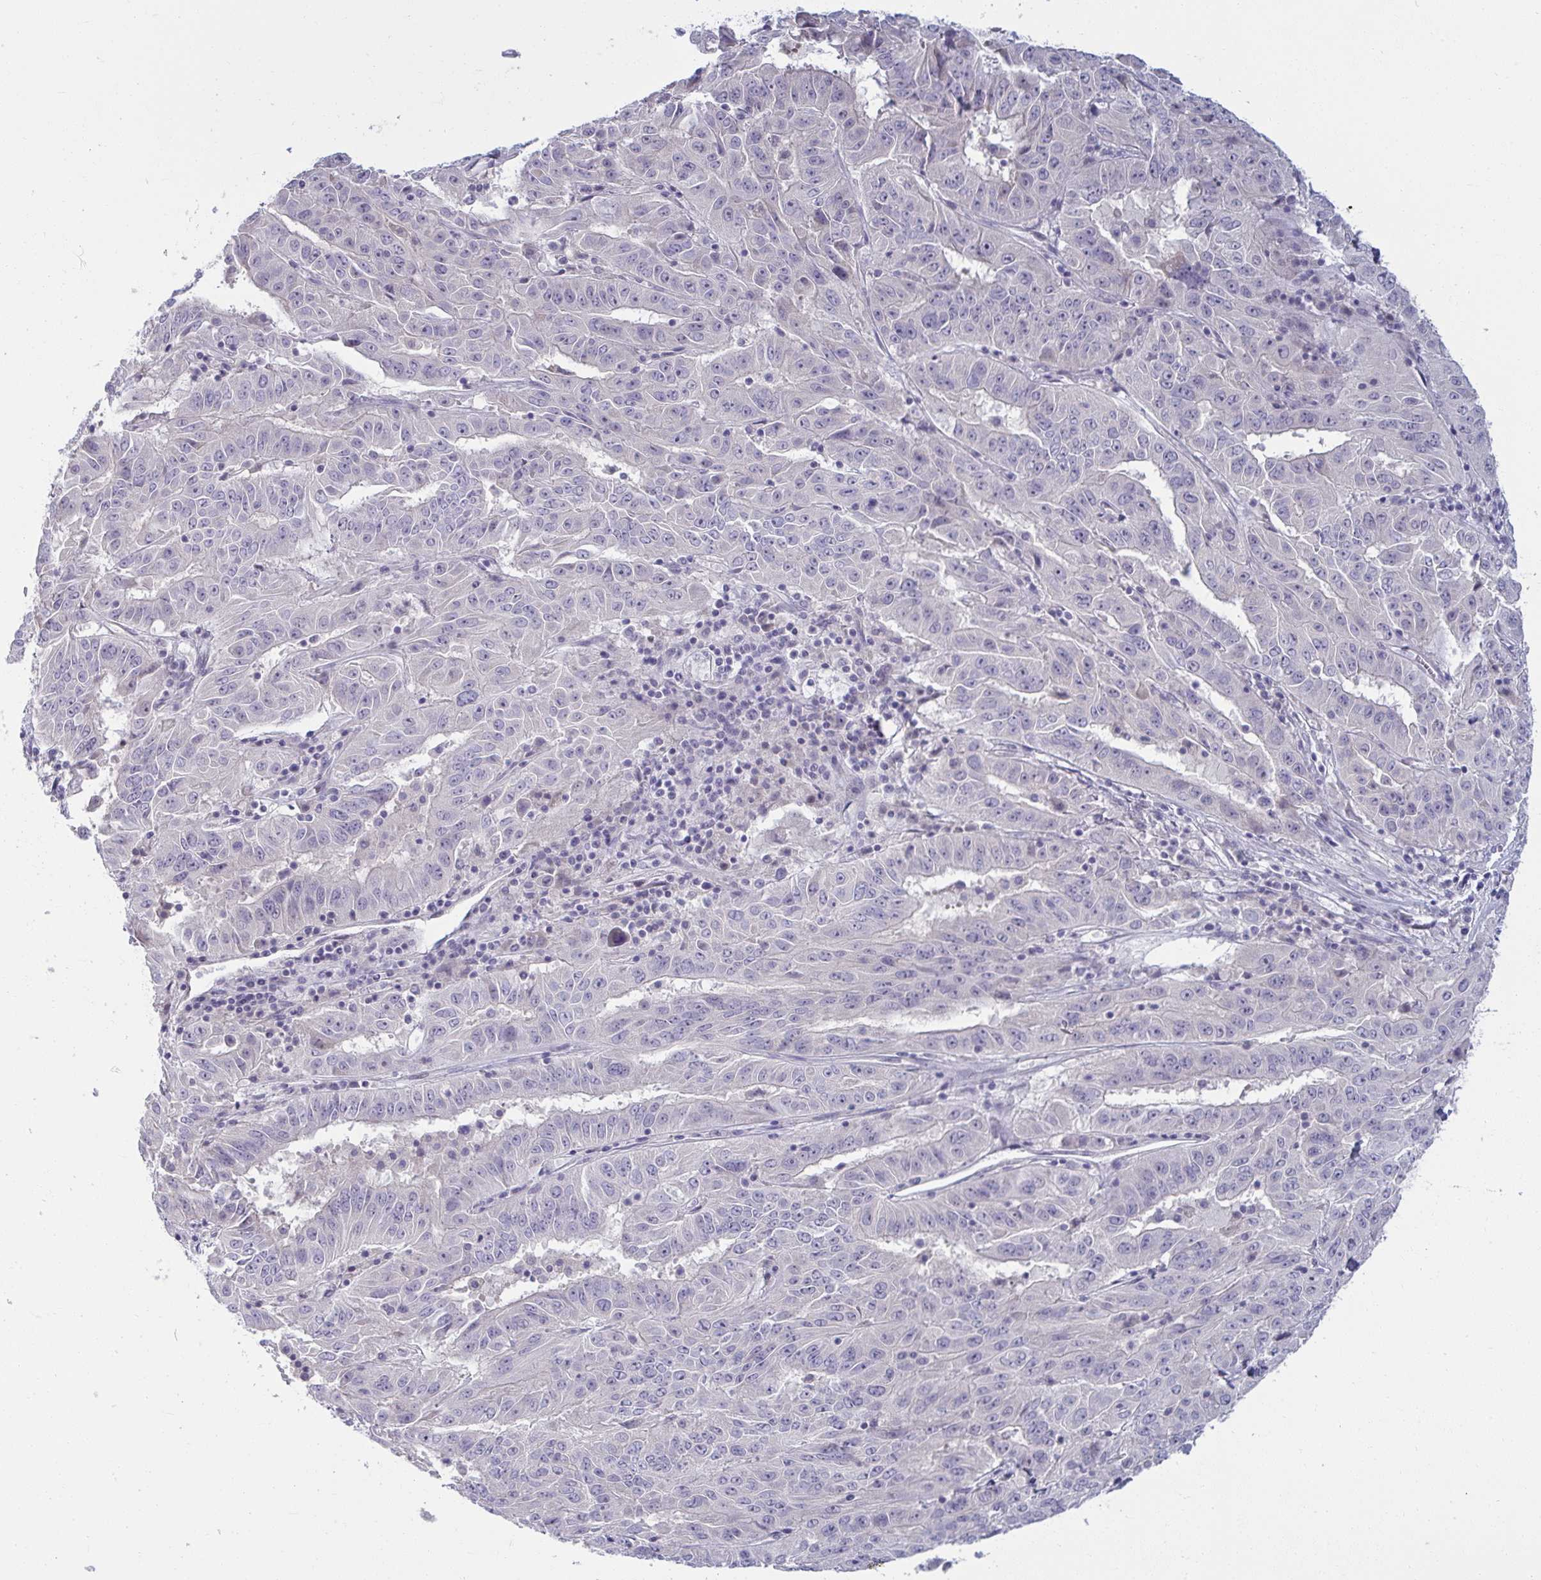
{"staining": {"intensity": "negative", "quantity": "none", "location": "none"}, "tissue": "pancreatic cancer", "cell_type": "Tumor cells", "image_type": "cancer", "snomed": [{"axis": "morphology", "description": "Adenocarcinoma, NOS"}, {"axis": "topography", "description": "Pancreas"}], "caption": "DAB immunohistochemical staining of pancreatic cancer (adenocarcinoma) displays no significant expression in tumor cells.", "gene": "RNASEH1", "patient": {"sex": "male", "age": 63}}